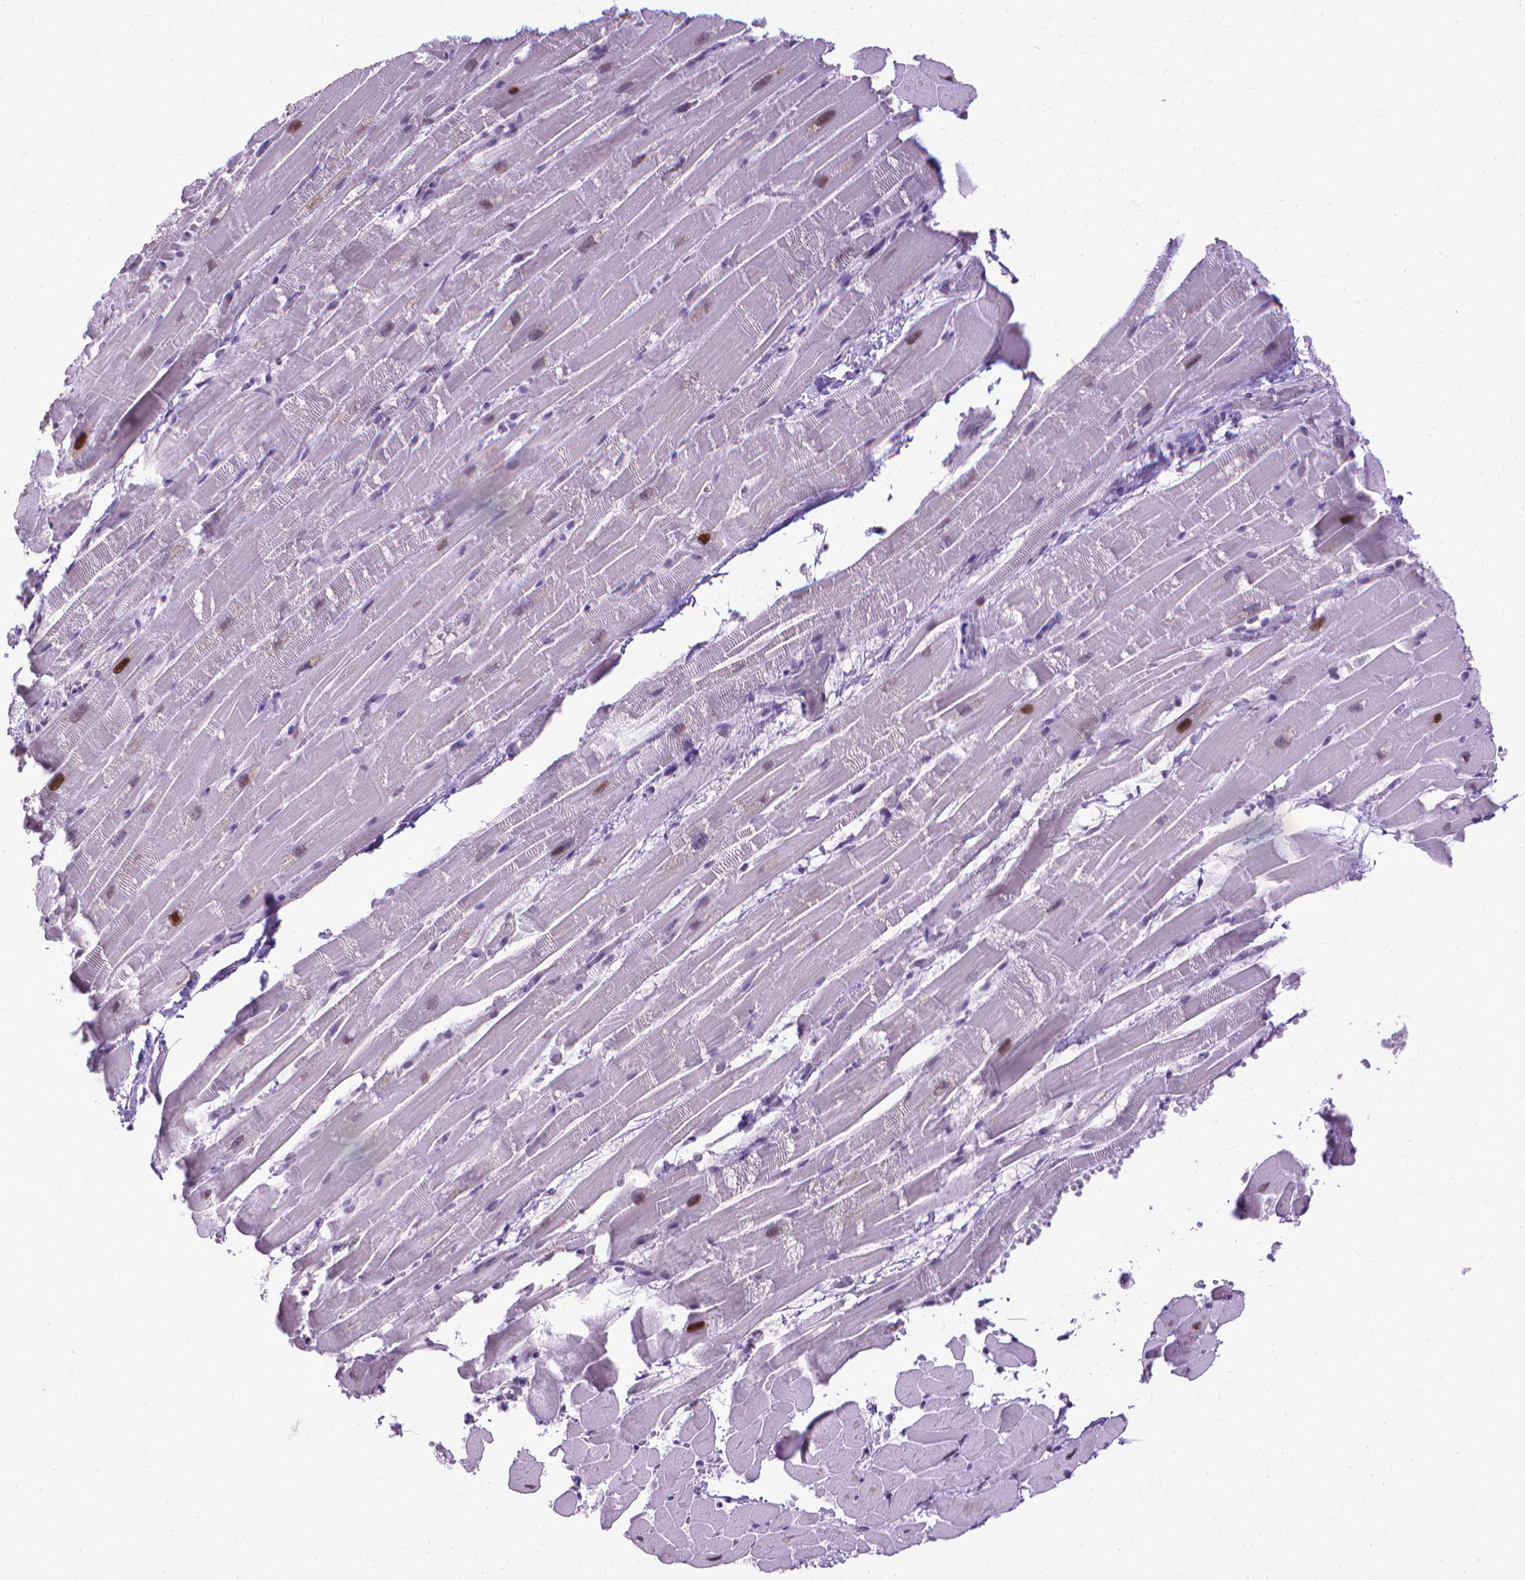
{"staining": {"intensity": "moderate", "quantity": "<25%", "location": "cytoplasmic/membranous,nuclear"}, "tissue": "heart muscle", "cell_type": "Cardiomyocytes", "image_type": "normal", "snomed": [{"axis": "morphology", "description": "Normal tissue, NOS"}, {"axis": "topography", "description": "Heart"}], "caption": "Brown immunohistochemical staining in unremarkable heart muscle displays moderate cytoplasmic/membranous,nuclear staining in about <25% of cardiomyocytes.", "gene": "KMO", "patient": {"sex": "male", "age": 37}}